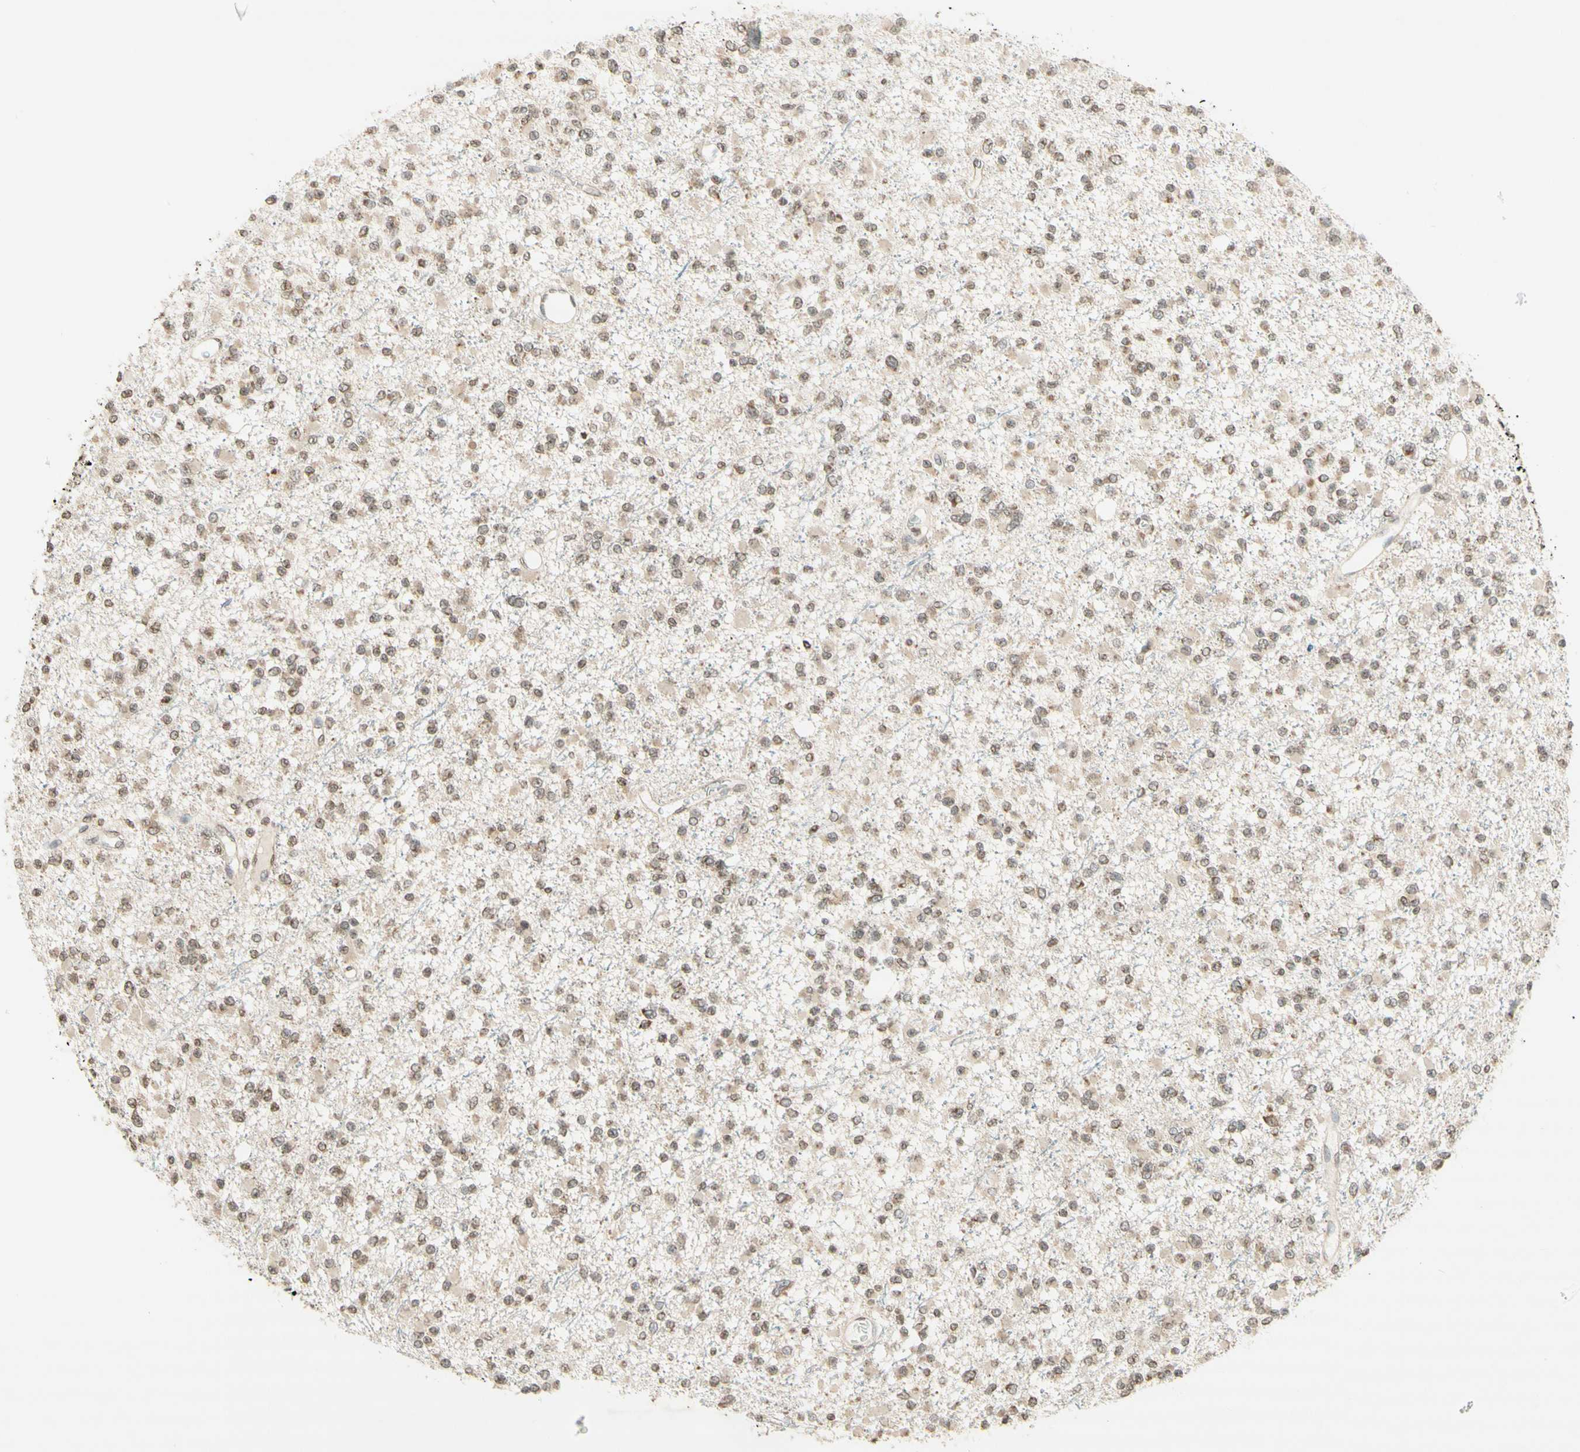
{"staining": {"intensity": "weak", "quantity": "25%-75%", "location": "cytoplasmic/membranous,nuclear"}, "tissue": "glioma", "cell_type": "Tumor cells", "image_type": "cancer", "snomed": [{"axis": "morphology", "description": "Glioma, malignant, Low grade"}, {"axis": "topography", "description": "Brain"}], "caption": "Brown immunohistochemical staining in glioma demonstrates weak cytoplasmic/membranous and nuclear staining in about 25%-75% of tumor cells.", "gene": "CCNI", "patient": {"sex": "female", "age": 22}}